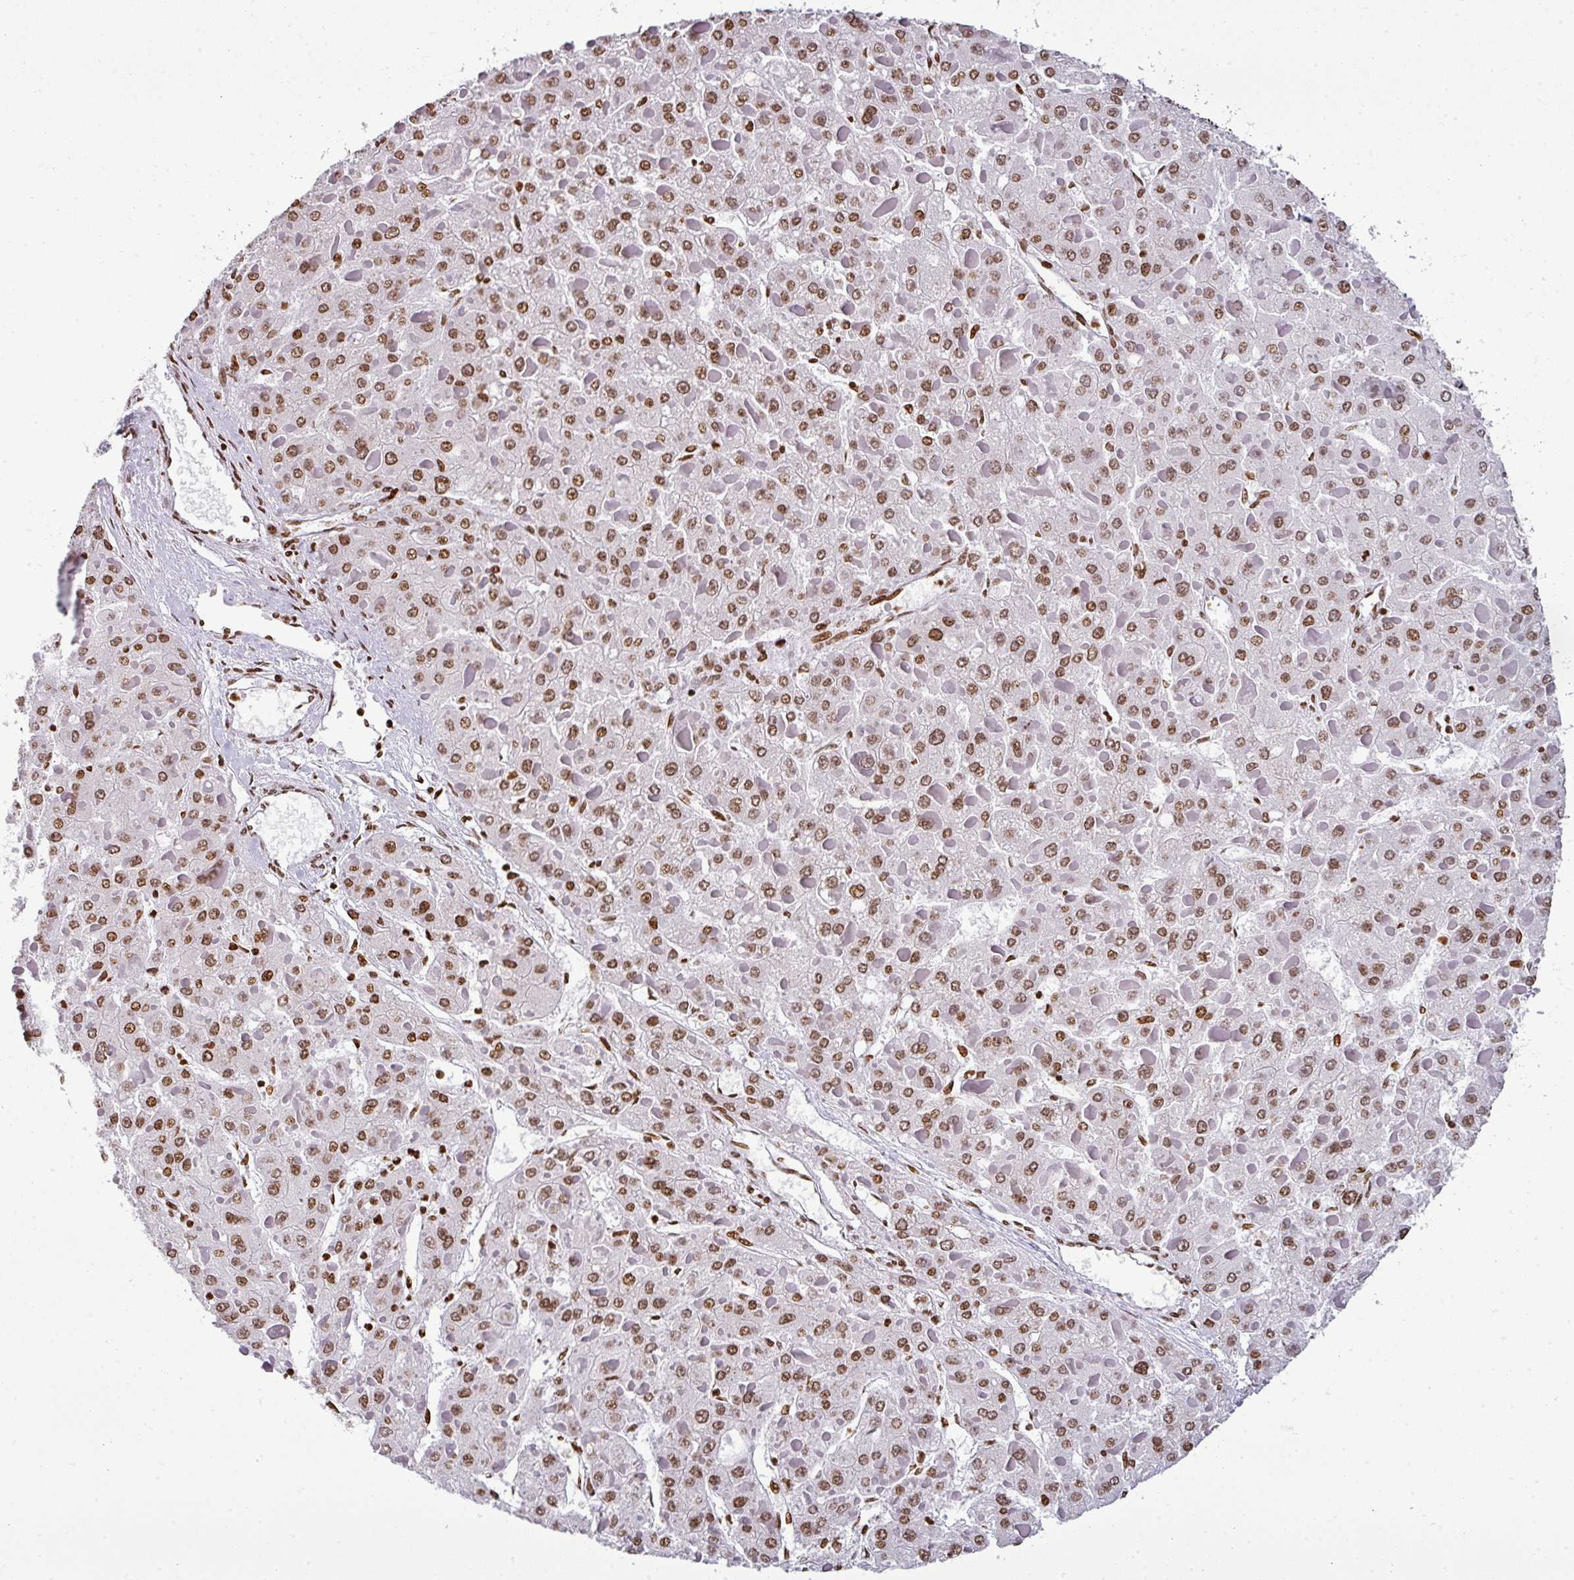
{"staining": {"intensity": "moderate", "quantity": ">75%", "location": "nuclear"}, "tissue": "liver cancer", "cell_type": "Tumor cells", "image_type": "cancer", "snomed": [{"axis": "morphology", "description": "Carcinoma, Hepatocellular, NOS"}, {"axis": "topography", "description": "Liver"}], "caption": "Immunohistochemistry (IHC) (DAB (3,3'-diaminobenzidine)) staining of human liver cancer (hepatocellular carcinoma) exhibits moderate nuclear protein positivity in approximately >75% of tumor cells. The staining was performed using DAB (3,3'-diaminobenzidine), with brown indicating positive protein expression. Nuclei are stained blue with hematoxylin.", "gene": "RASL11A", "patient": {"sex": "female", "age": 73}}